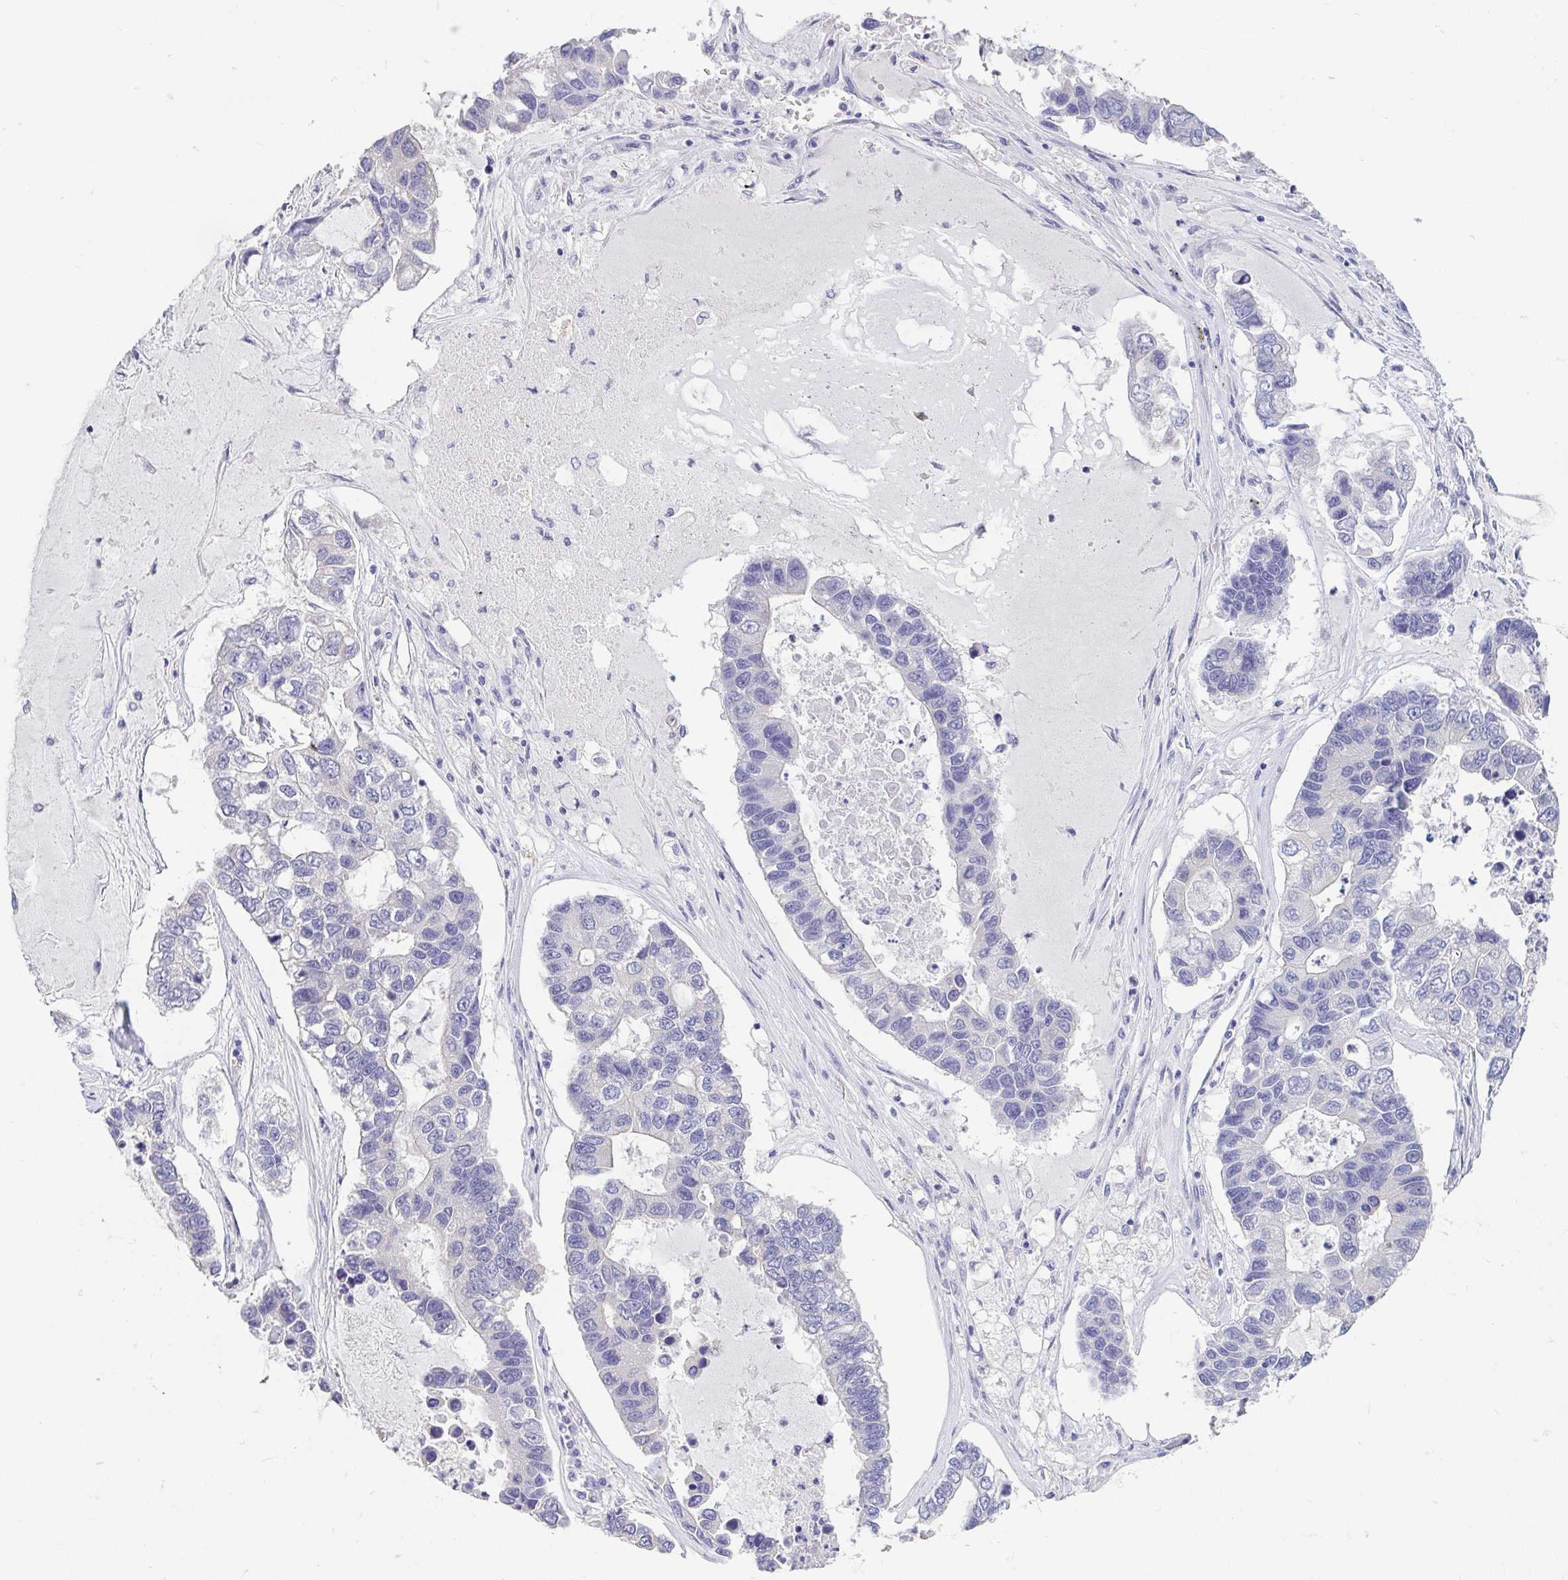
{"staining": {"intensity": "negative", "quantity": "none", "location": "none"}, "tissue": "lung cancer", "cell_type": "Tumor cells", "image_type": "cancer", "snomed": [{"axis": "morphology", "description": "Adenocarcinoma, NOS"}, {"axis": "topography", "description": "Bronchus"}, {"axis": "topography", "description": "Lung"}], "caption": "Protein analysis of adenocarcinoma (lung) exhibits no significant positivity in tumor cells.", "gene": "FABP3", "patient": {"sex": "female", "age": 51}}